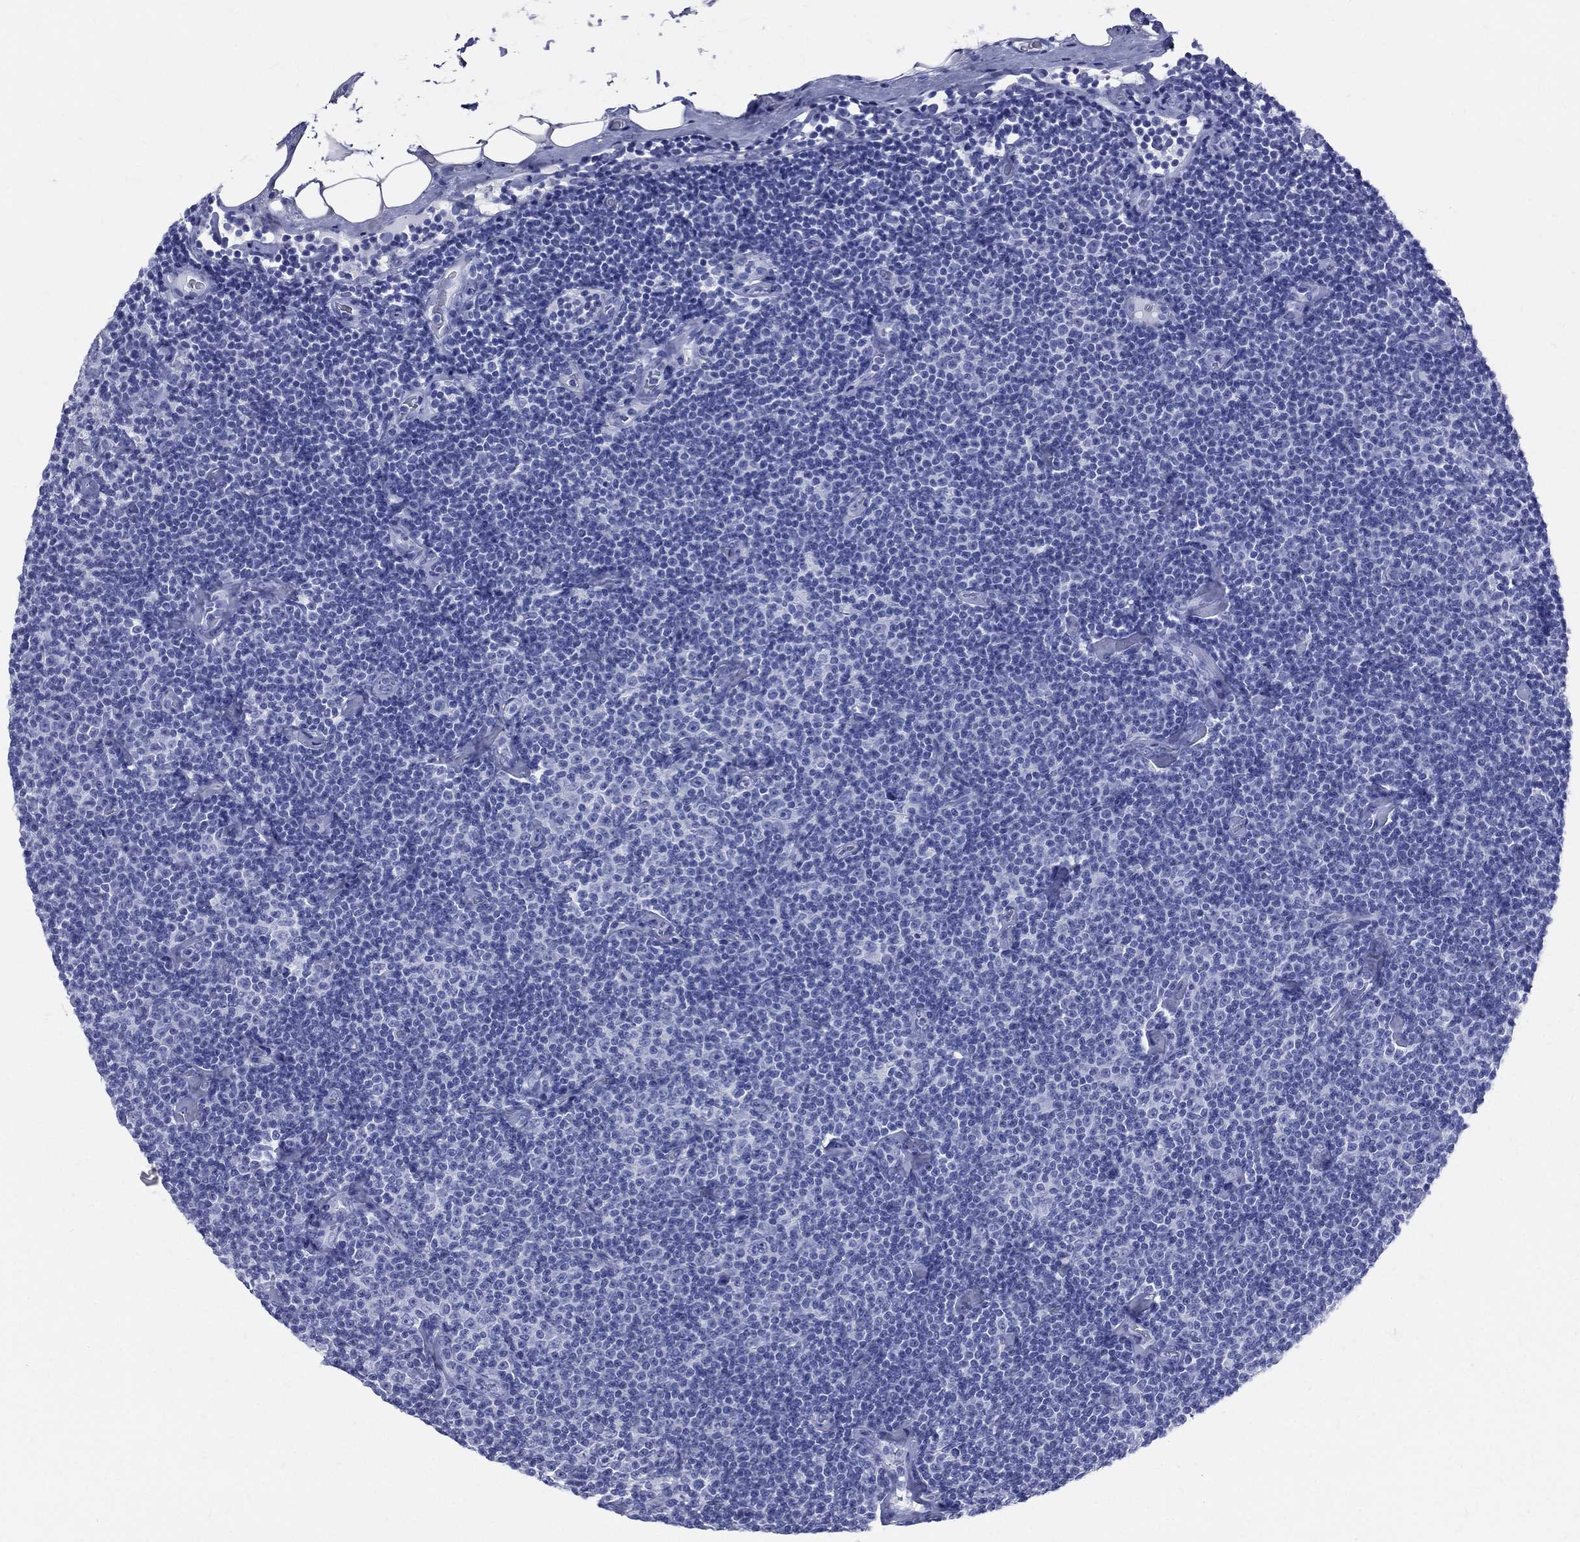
{"staining": {"intensity": "negative", "quantity": "none", "location": "none"}, "tissue": "lymphoma", "cell_type": "Tumor cells", "image_type": "cancer", "snomed": [{"axis": "morphology", "description": "Malignant lymphoma, non-Hodgkin's type, Low grade"}, {"axis": "topography", "description": "Lymph node"}], "caption": "Immunohistochemical staining of malignant lymphoma, non-Hodgkin's type (low-grade) demonstrates no significant positivity in tumor cells.", "gene": "SYP", "patient": {"sex": "male", "age": 81}}